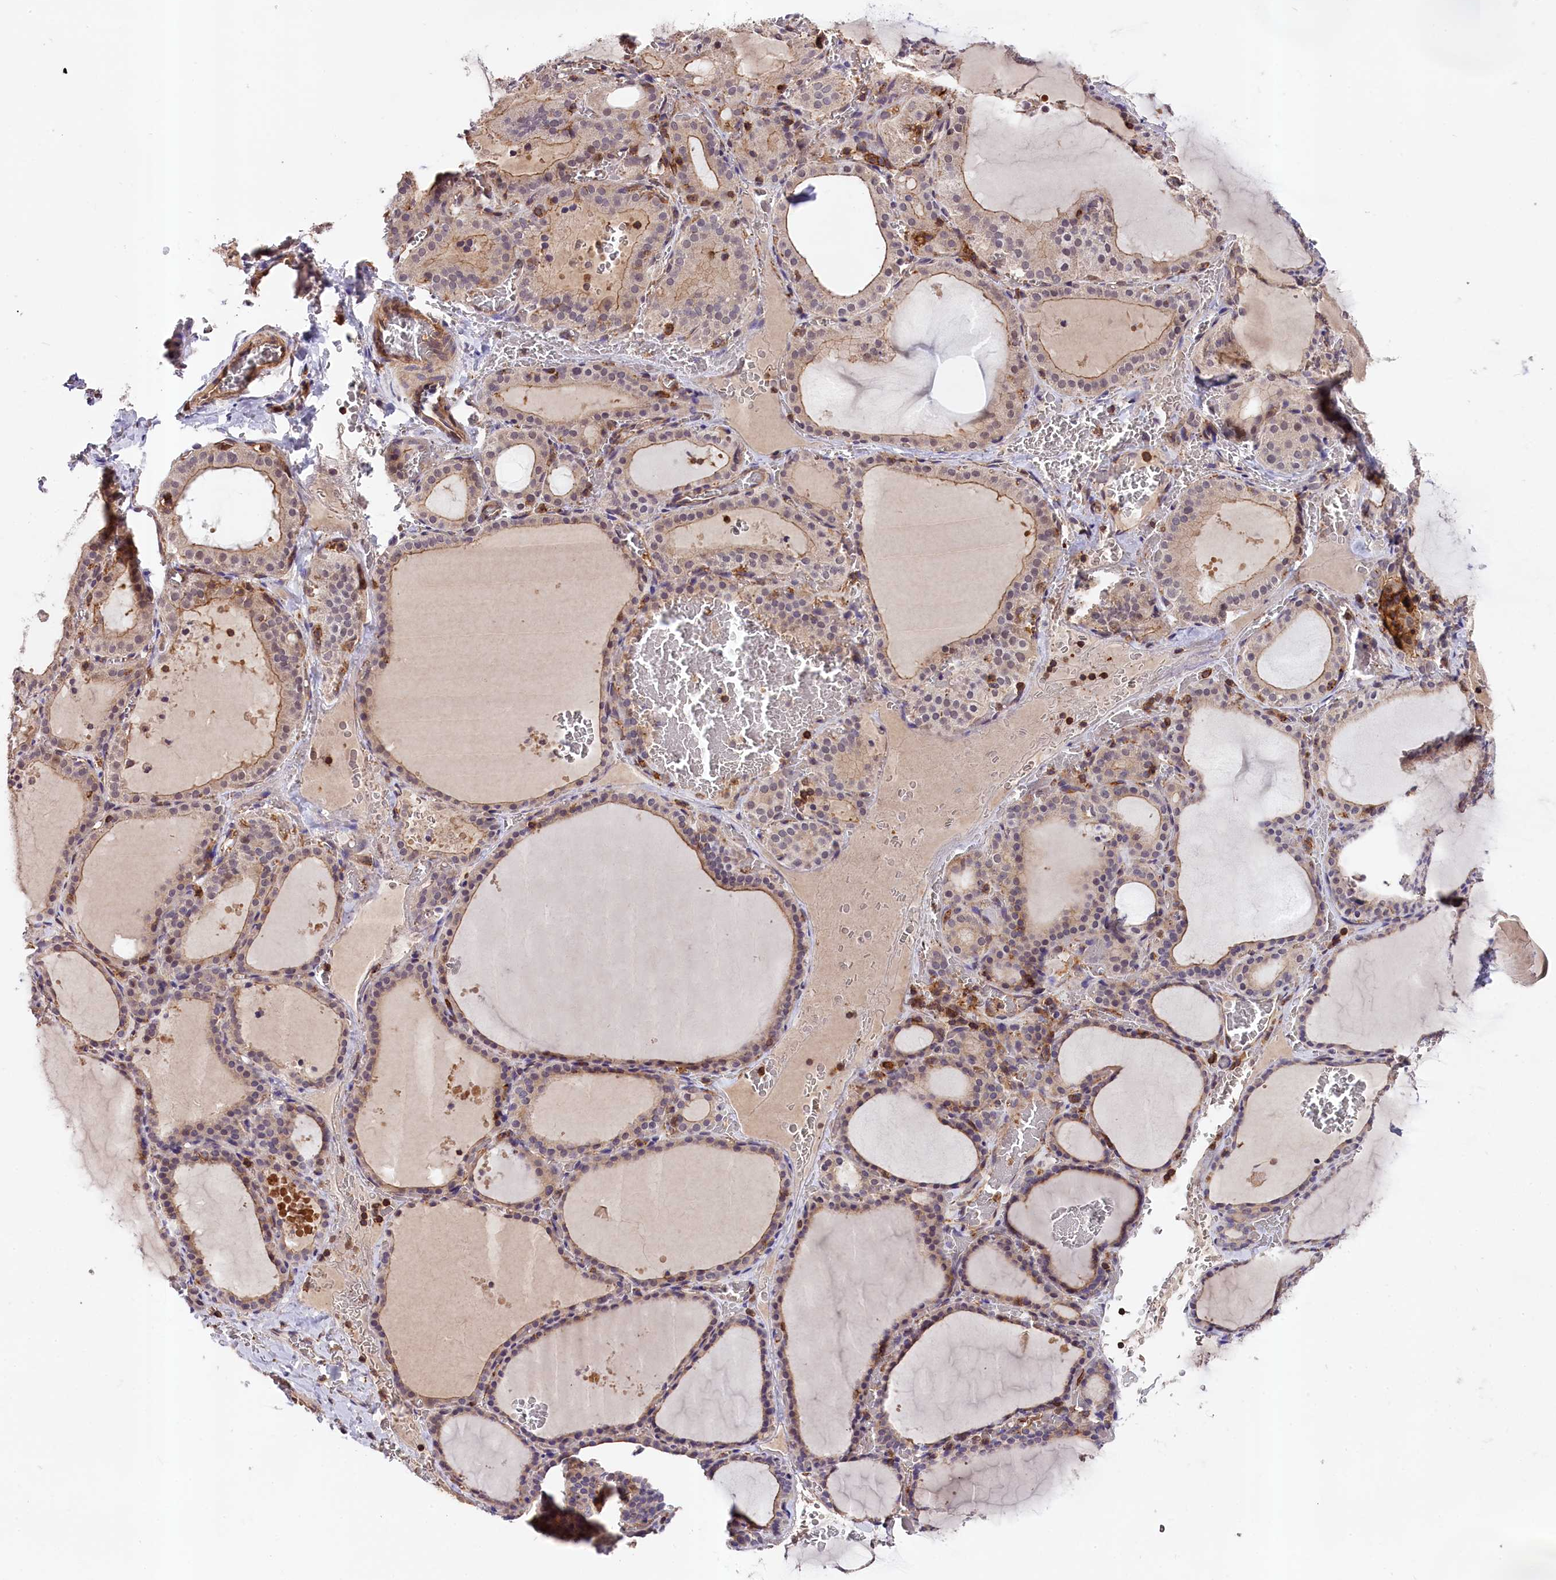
{"staining": {"intensity": "weak", "quantity": "25%-75%", "location": "cytoplasmic/membranous"}, "tissue": "thyroid gland", "cell_type": "Glandular cells", "image_type": "normal", "snomed": [{"axis": "morphology", "description": "Normal tissue, NOS"}, {"axis": "topography", "description": "Thyroid gland"}], "caption": "Immunohistochemical staining of benign thyroid gland displays low levels of weak cytoplasmic/membranous staining in about 25%-75% of glandular cells.", "gene": "SKIDA1", "patient": {"sex": "female", "age": 39}}